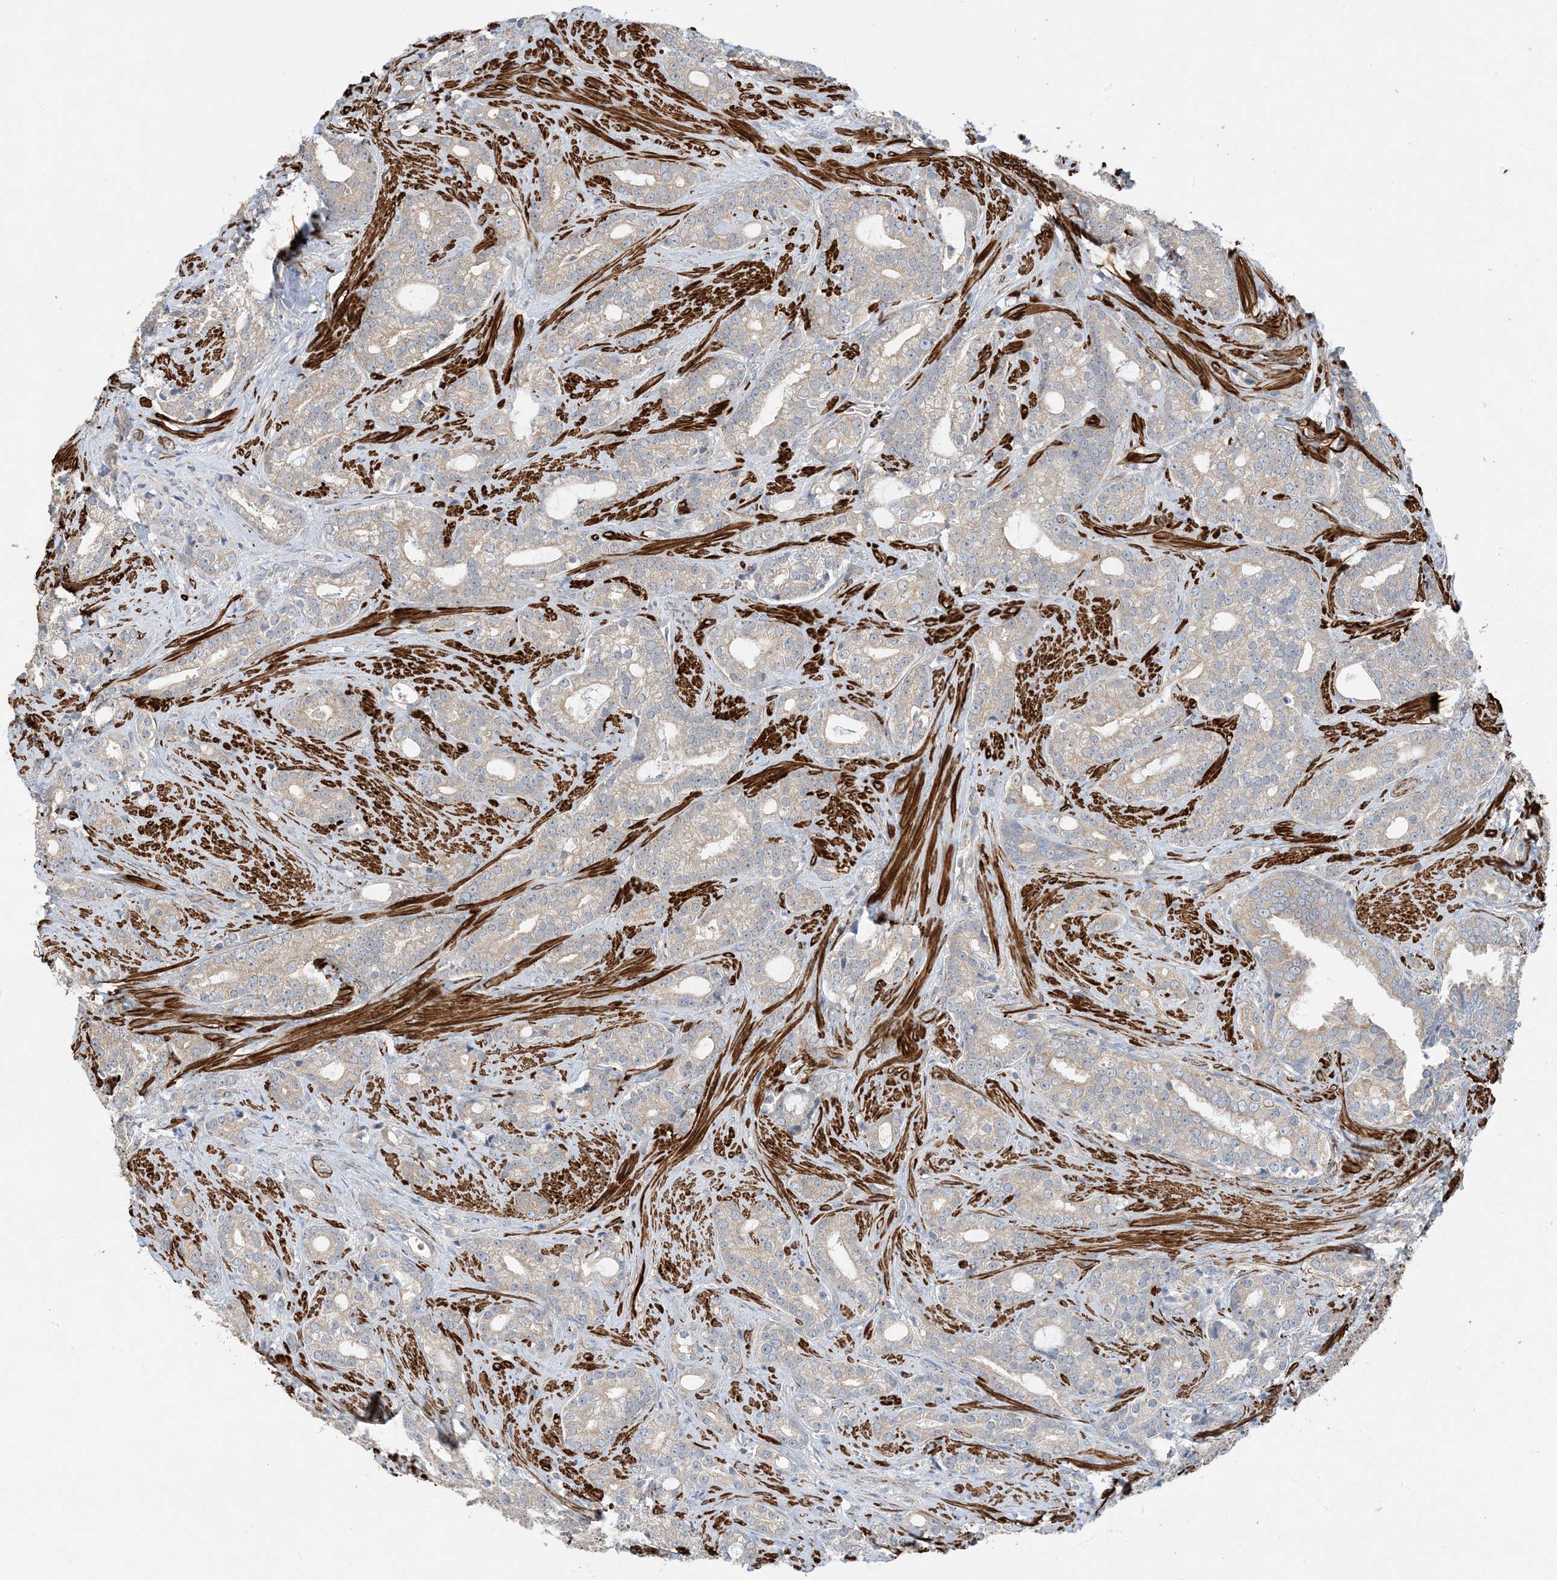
{"staining": {"intensity": "weak", "quantity": "25%-75%", "location": "cytoplasmic/membranous"}, "tissue": "prostate cancer", "cell_type": "Tumor cells", "image_type": "cancer", "snomed": [{"axis": "morphology", "description": "Adenocarcinoma, High grade"}, {"axis": "topography", "description": "Prostate and seminal vesicle, NOS"}], "caption": "Prostate cancer (adenocarcinoma (high-grade)) stained with a protein marker demonstrates weak staining in tumor cells.", "gene": "KIFBP", "patient": {"sex": "male", "age": 67}}